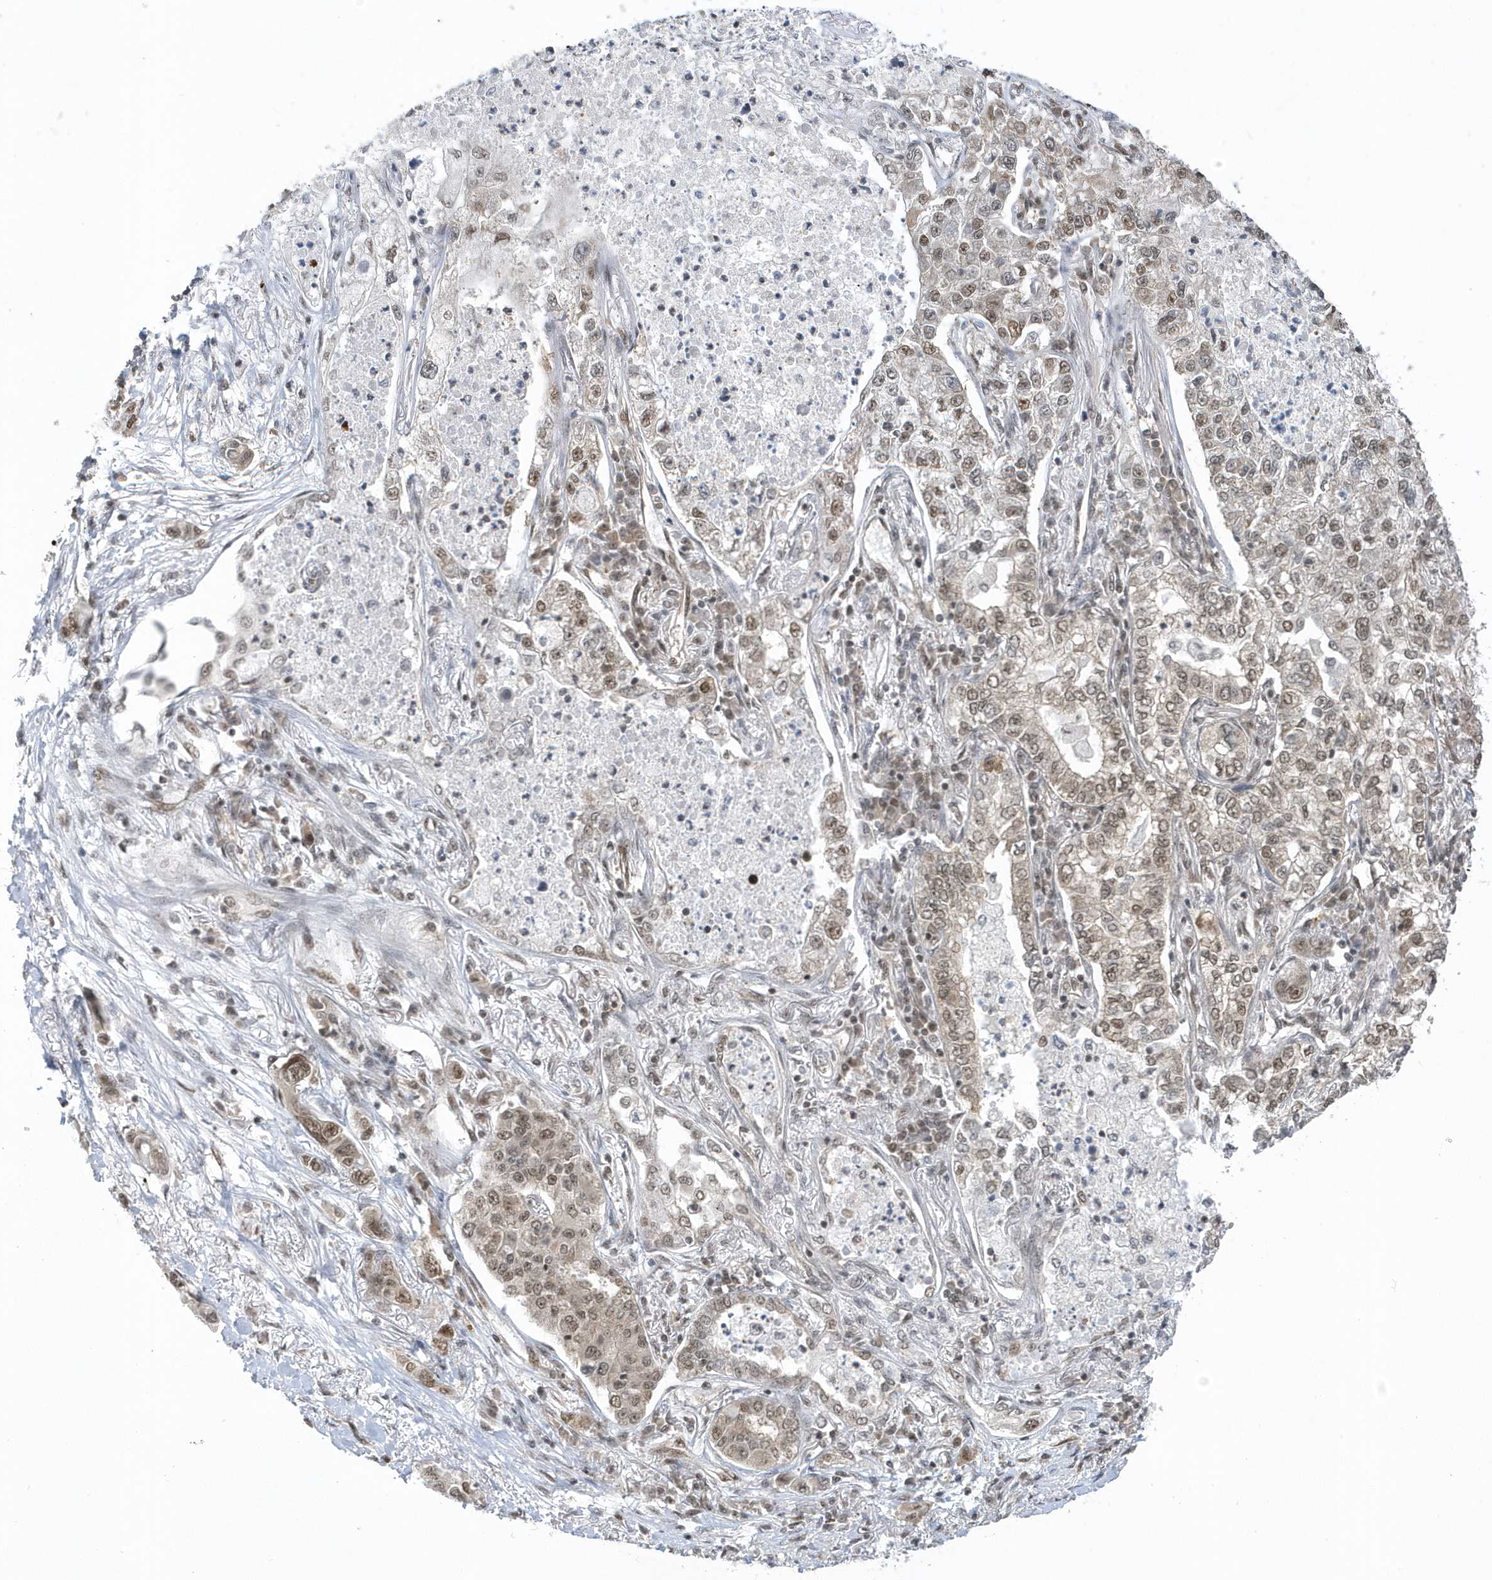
{"staining": {"intensity": "moderate", "quantity": ">75%", "location": "nuclear"}, "tissue": "lung cancer", "cell_type": "Tumor cells", "image_type": "cancer", "snomed": [{"axis": "morphology", "description": "Adenocarcinoma, NOS"}, {"axis": "topography", "description": "Lung"}], "caption": "Moderate nuclear protein staining is appreciated in about >75% of tumor cells in lung cancer (adenocarcinoma). The protein of interest is stained brown, and the nuclei are stained in blue (DAB IHC with brightfield microscopy, high magnification).", "gene": "SEPHS1", "patient": {"sex": "male", "age": 49}}